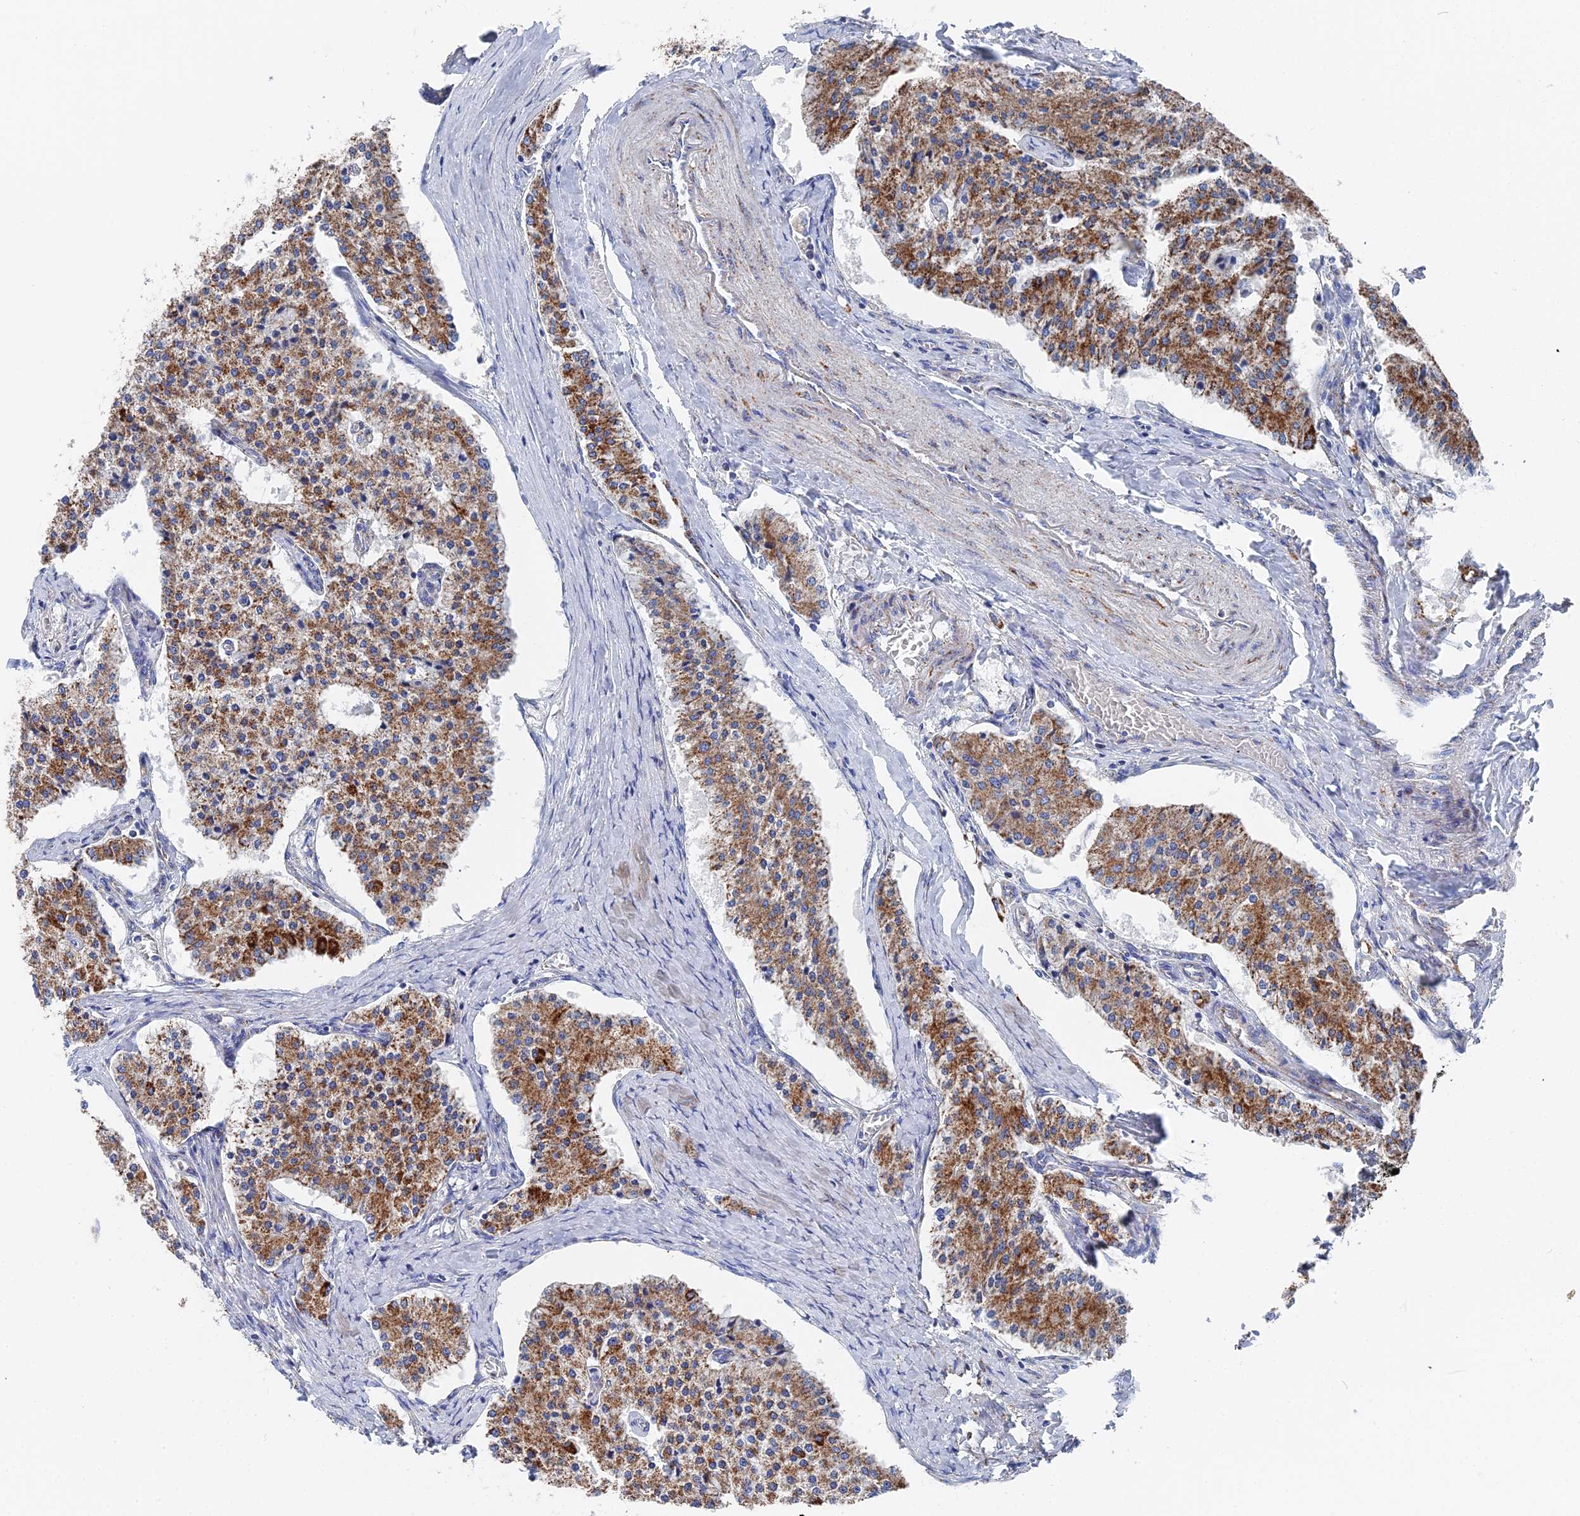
{"staining": {"intensity": "moderate", "quantity": ">75%", "location": "cytoplasmic/membranous"}, "tissue": "carcinoid", "cell_type": "Tumor cells", "image_type": "cancer", "snomed": [{"axis": "morphology", "description": "Carcinoid, malignant, NOS"}, {"axis": "topography", "description": "Colon"}], "caption": "Brown immunohistochemical staining in human carcinoid shows moderate cytoplasmic/membranous staining in about >75% of tumor cells.", "gene": "IFT80", "patient": {"sex": "female", "age": 52}}